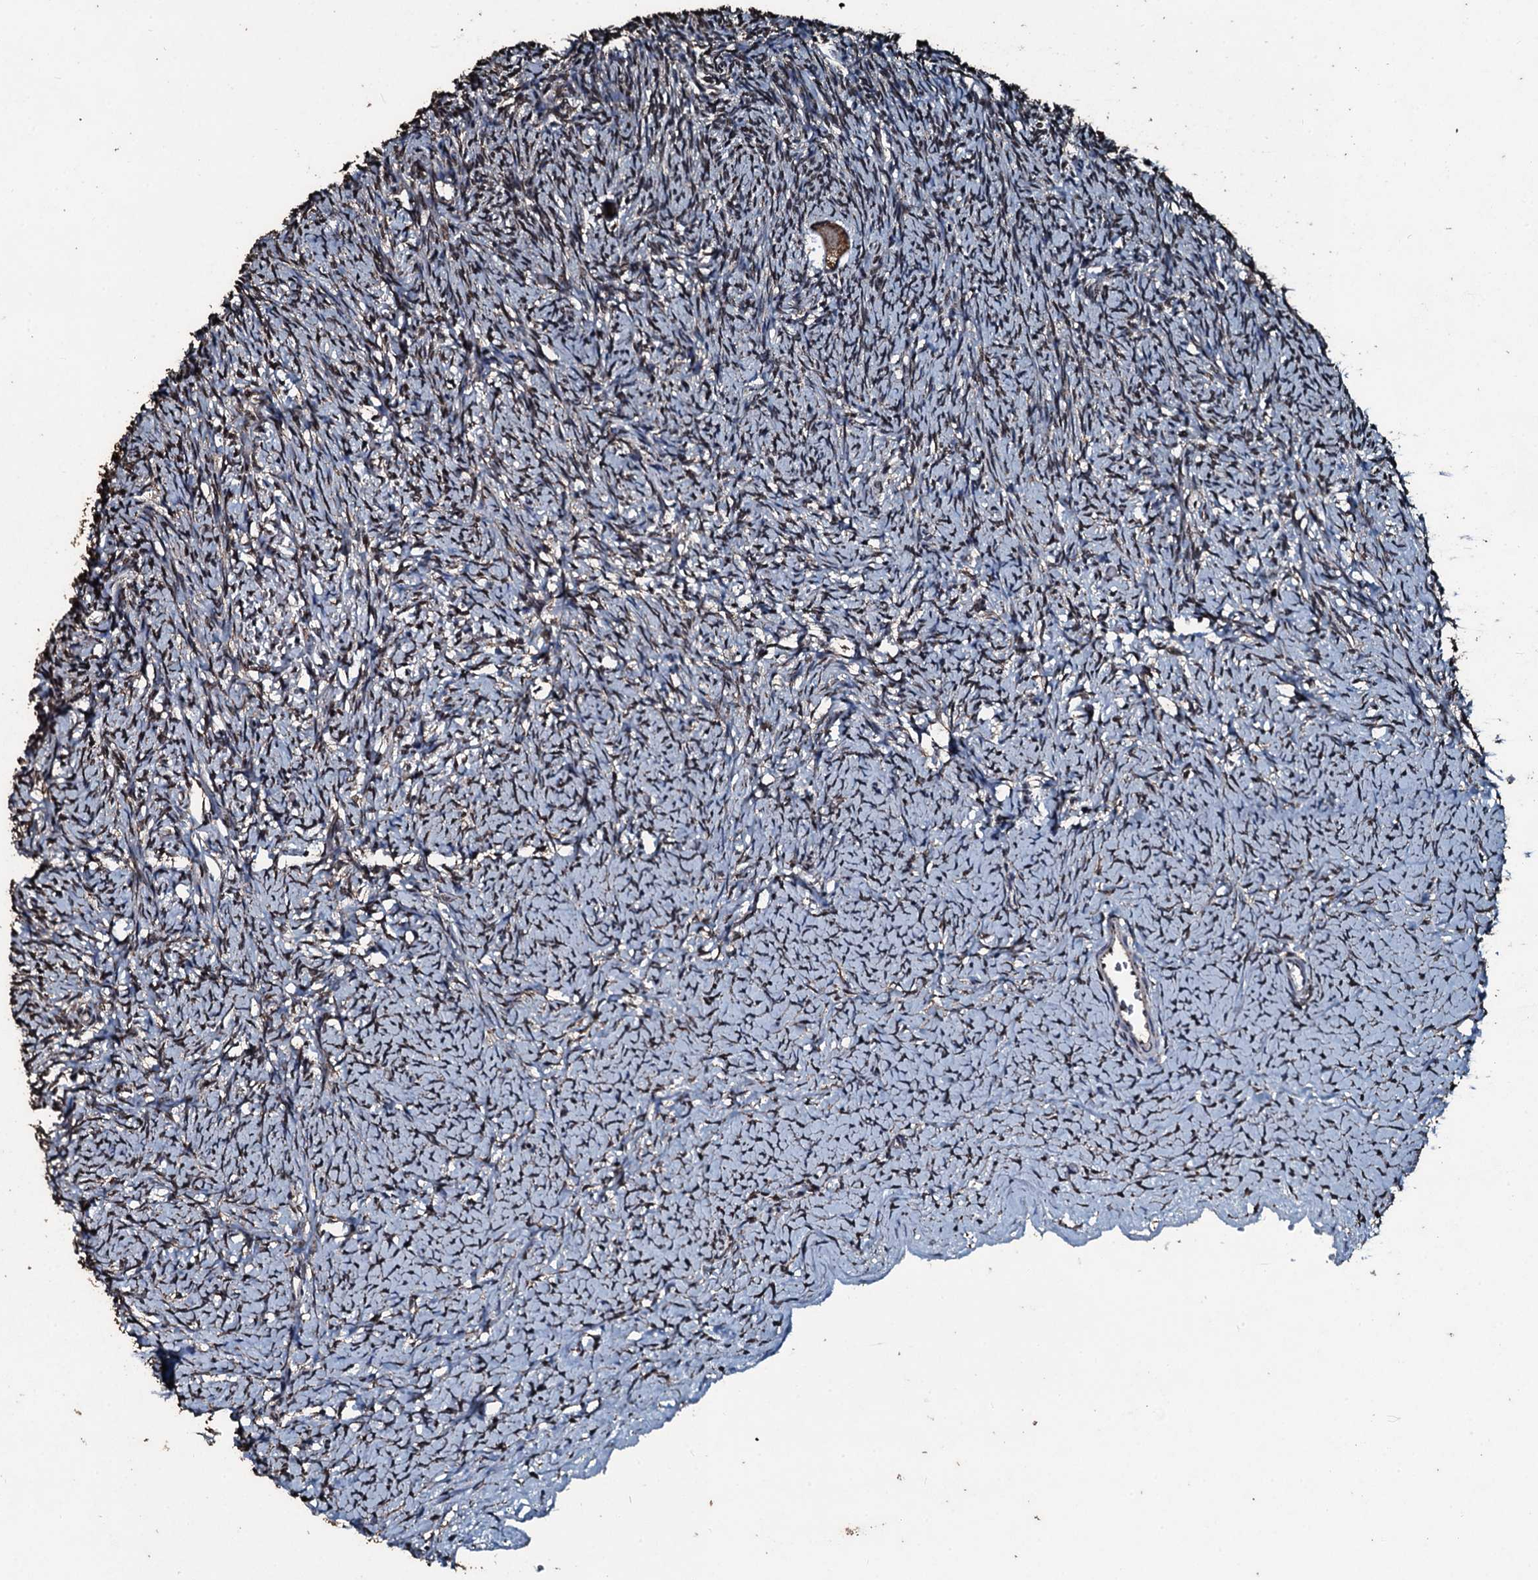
{"staining": {"intensity": "moderate", "quantity": ">75%", "location": "cytoplasmic/membranous"}, "tissue": "ovary", "cell_type": "Follicle cells", "image_type": "normal", "snomed": [{"axis": "morphology", "description": "Normal tissue, NOS"}, {"axis": "topography", "description": "Ovary"}], "caption": "This photomicrograph reveals IHC staining of unremarkable ovary, with medium moderate cytoplasmic/membranous staining in about >75% of follicle cells.", "gene": "FAAP24", "patient": {"sex": "female", "age": 39}}